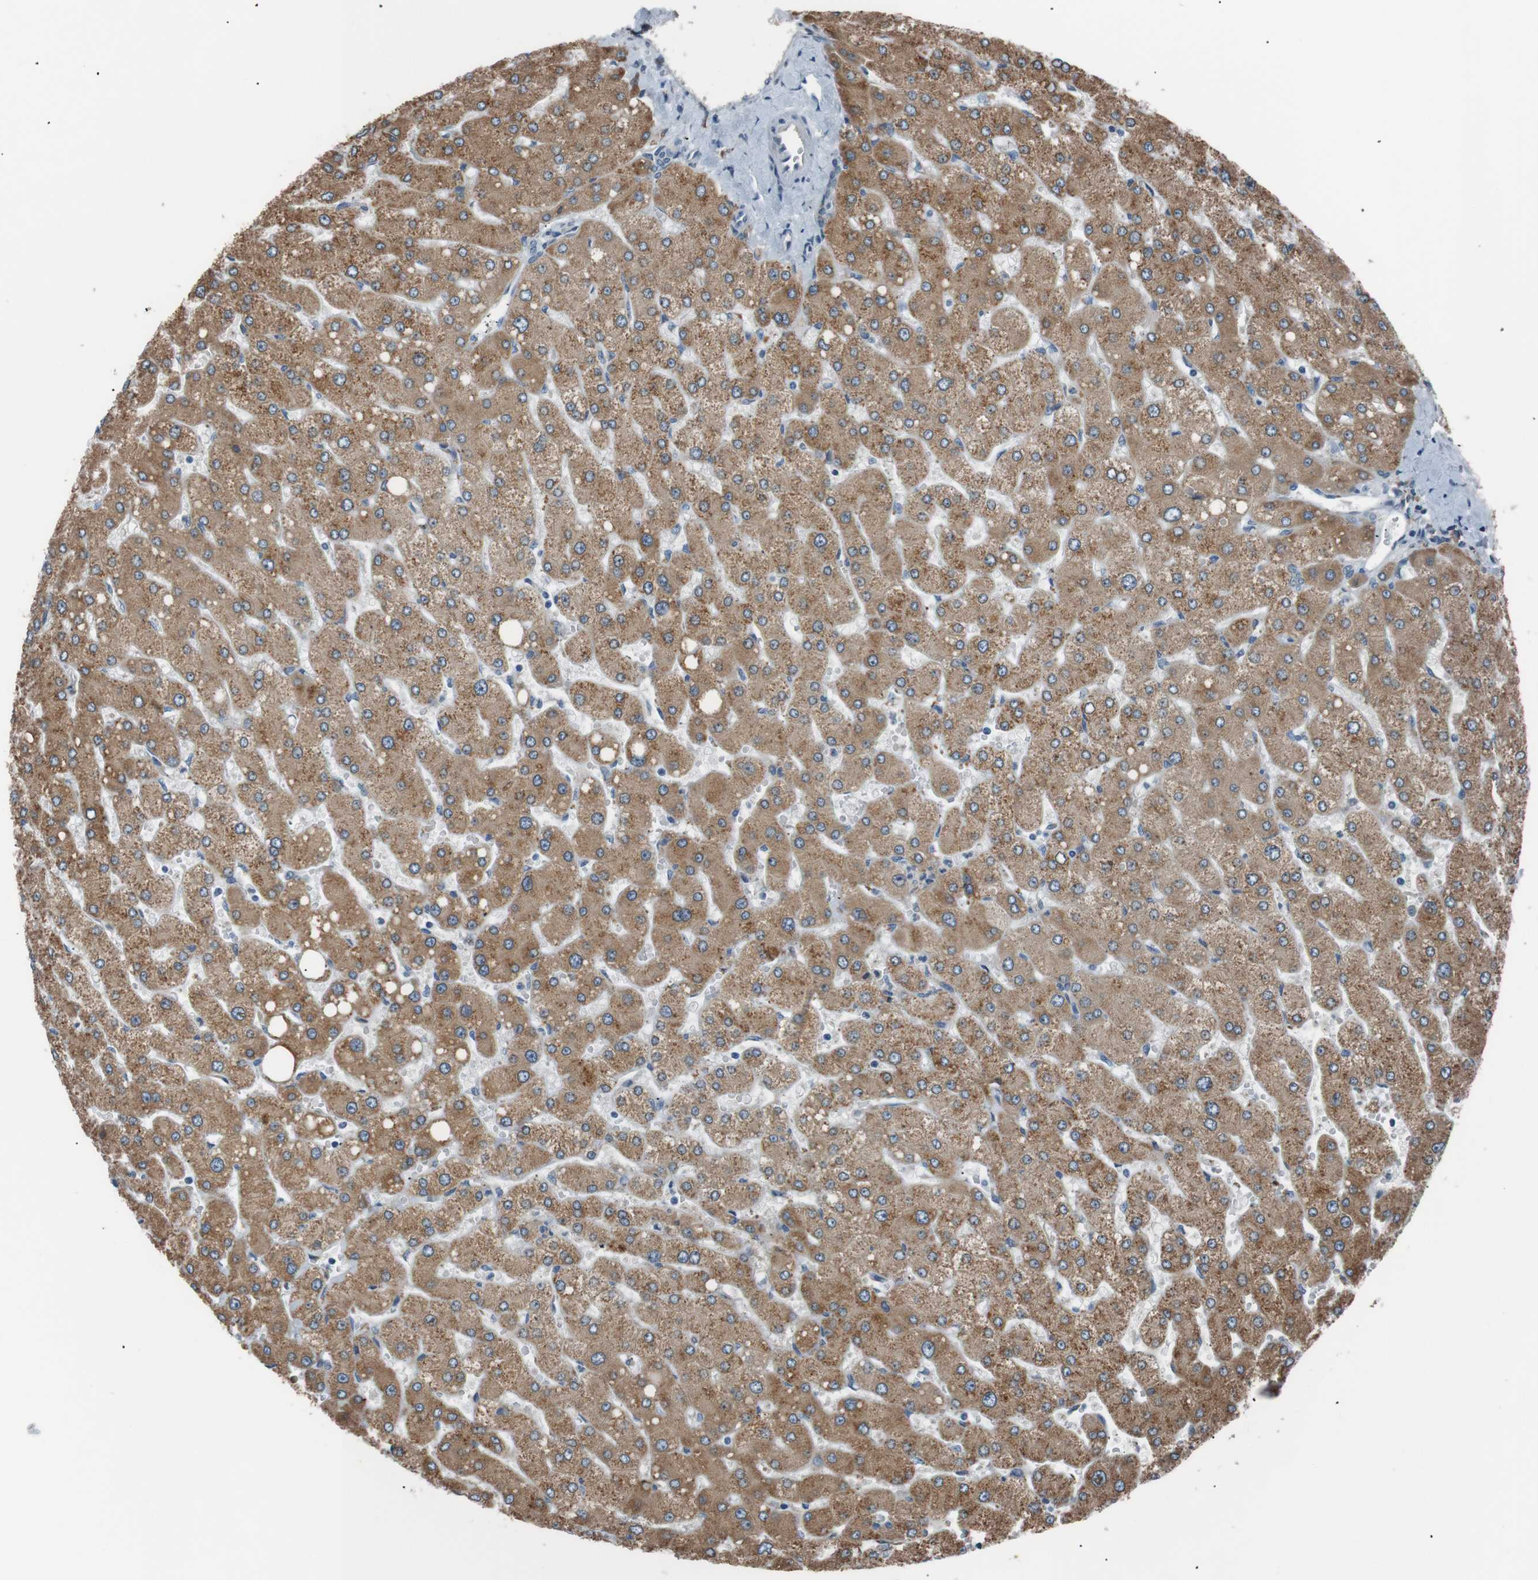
{"staining": {"intensity": "negative", "quantity": "none", "location": "none"}, "tissue": "liver", "cell_type": "Cholangiocytes", "image_type": "normal", "snomed": [{"axis": "morphology", "description": "Normal tissue, NOS"}, {"axis": "topography", "description": "Liver"}], "caption": "Cholangiocytes are negative for brown protein staining in benign liver. The staining is performed using DAB (3,3'-diaminobenzidine) brown chromogen with nuclei counter-stained in using hematoxylin.", "gene": "SIGMAR1", "patient": {"sex": "male", "age": 55}}